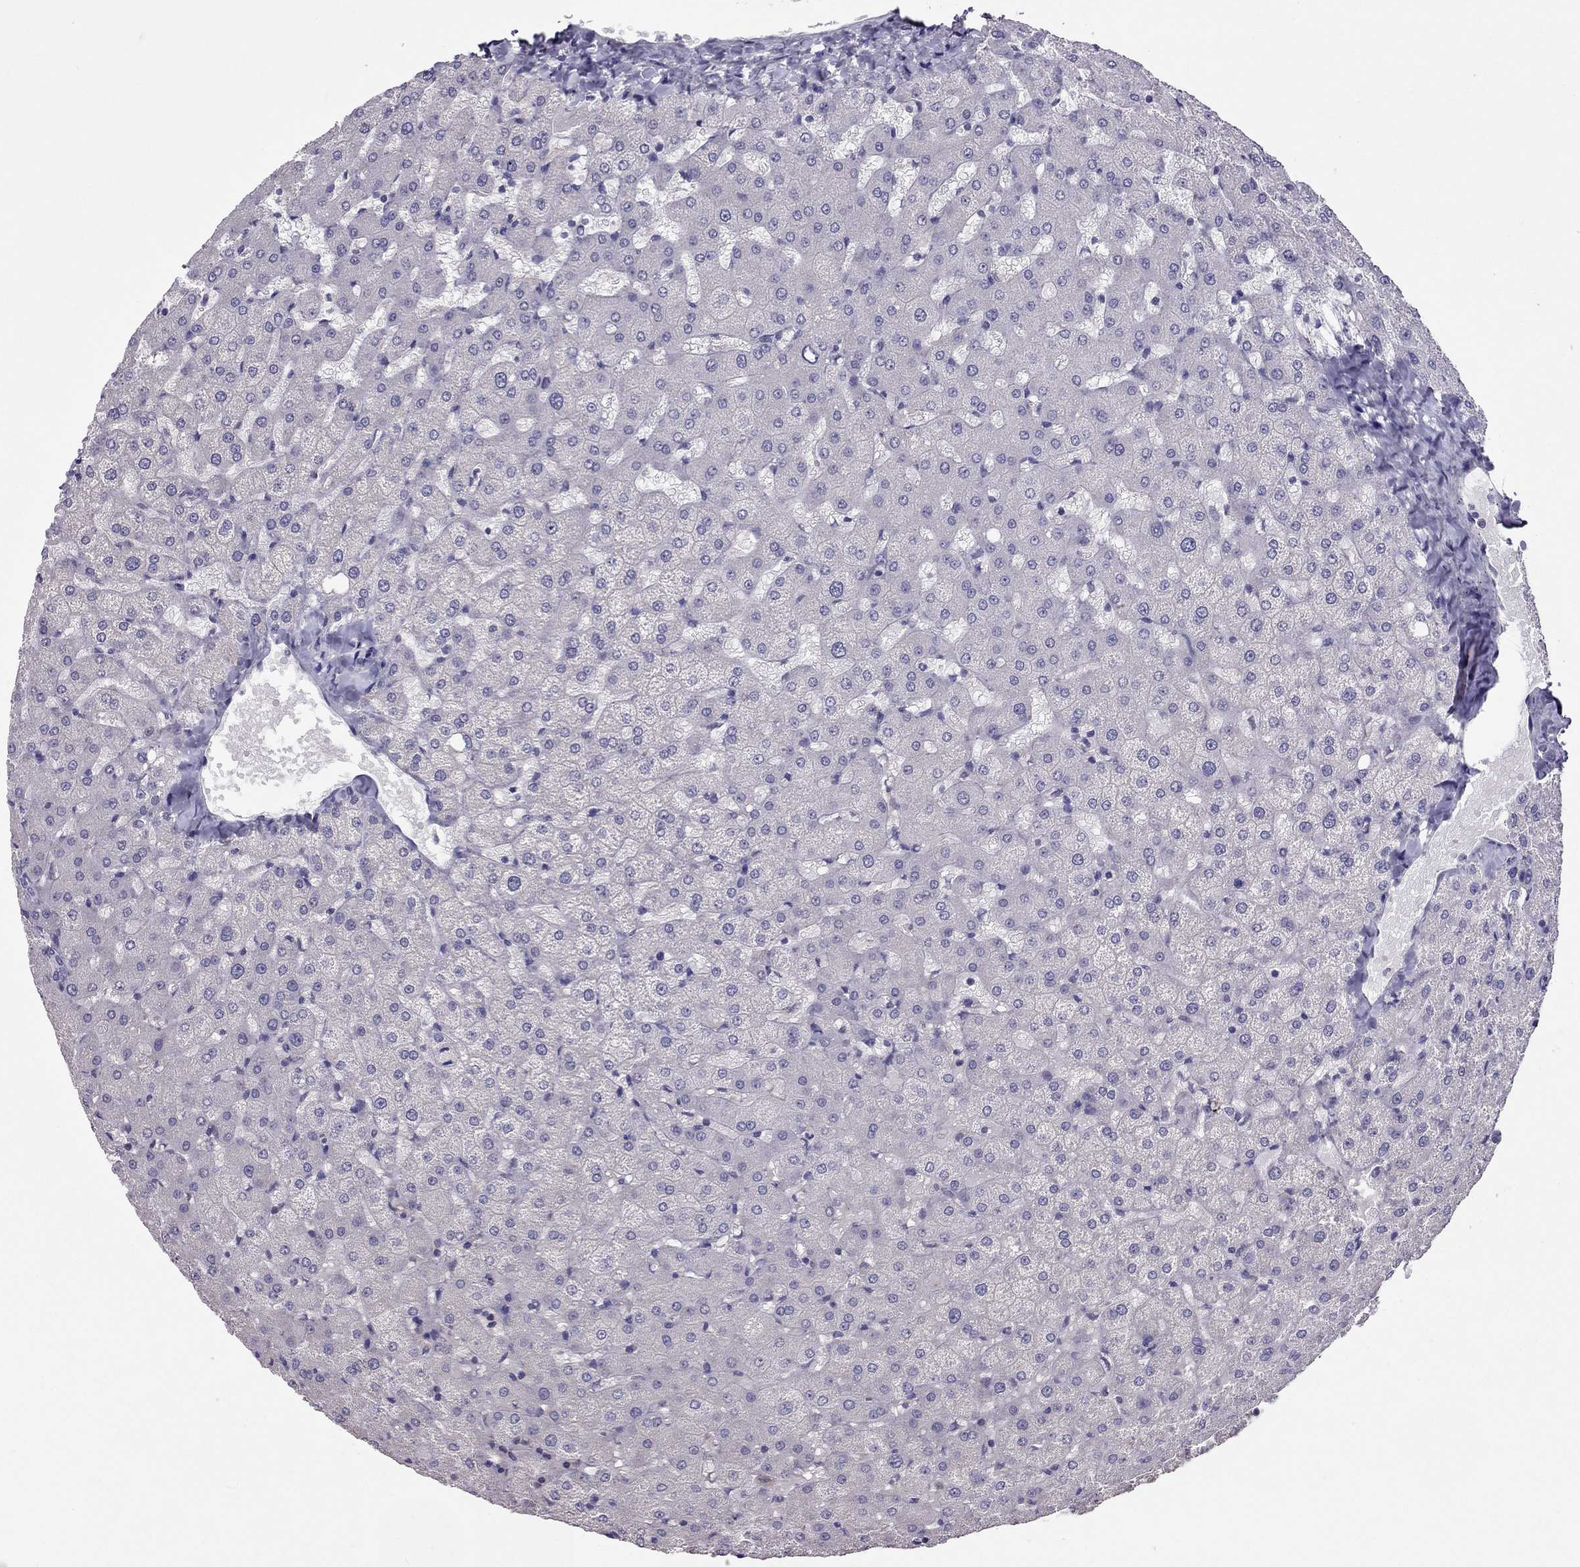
{"staining": {"intensity": "negative", "quantity": "none", "location": "none"}, "tissue": "liver", "cell_type": "Cholangiocytes", "image_type": "normal", "snomed": [{"axis": "morphology", "description": "Normal tissue, NOS"}, {"axis": "topography", "description": "Liver"}], "caption": "DAB (3,3'-diaminobenzidine) immunohistochemical staining of benign human liver reveals no significant expression in cholangiocytes.", "gene": "LRRC46", "patient": {"sex": "female", "age": 50}}